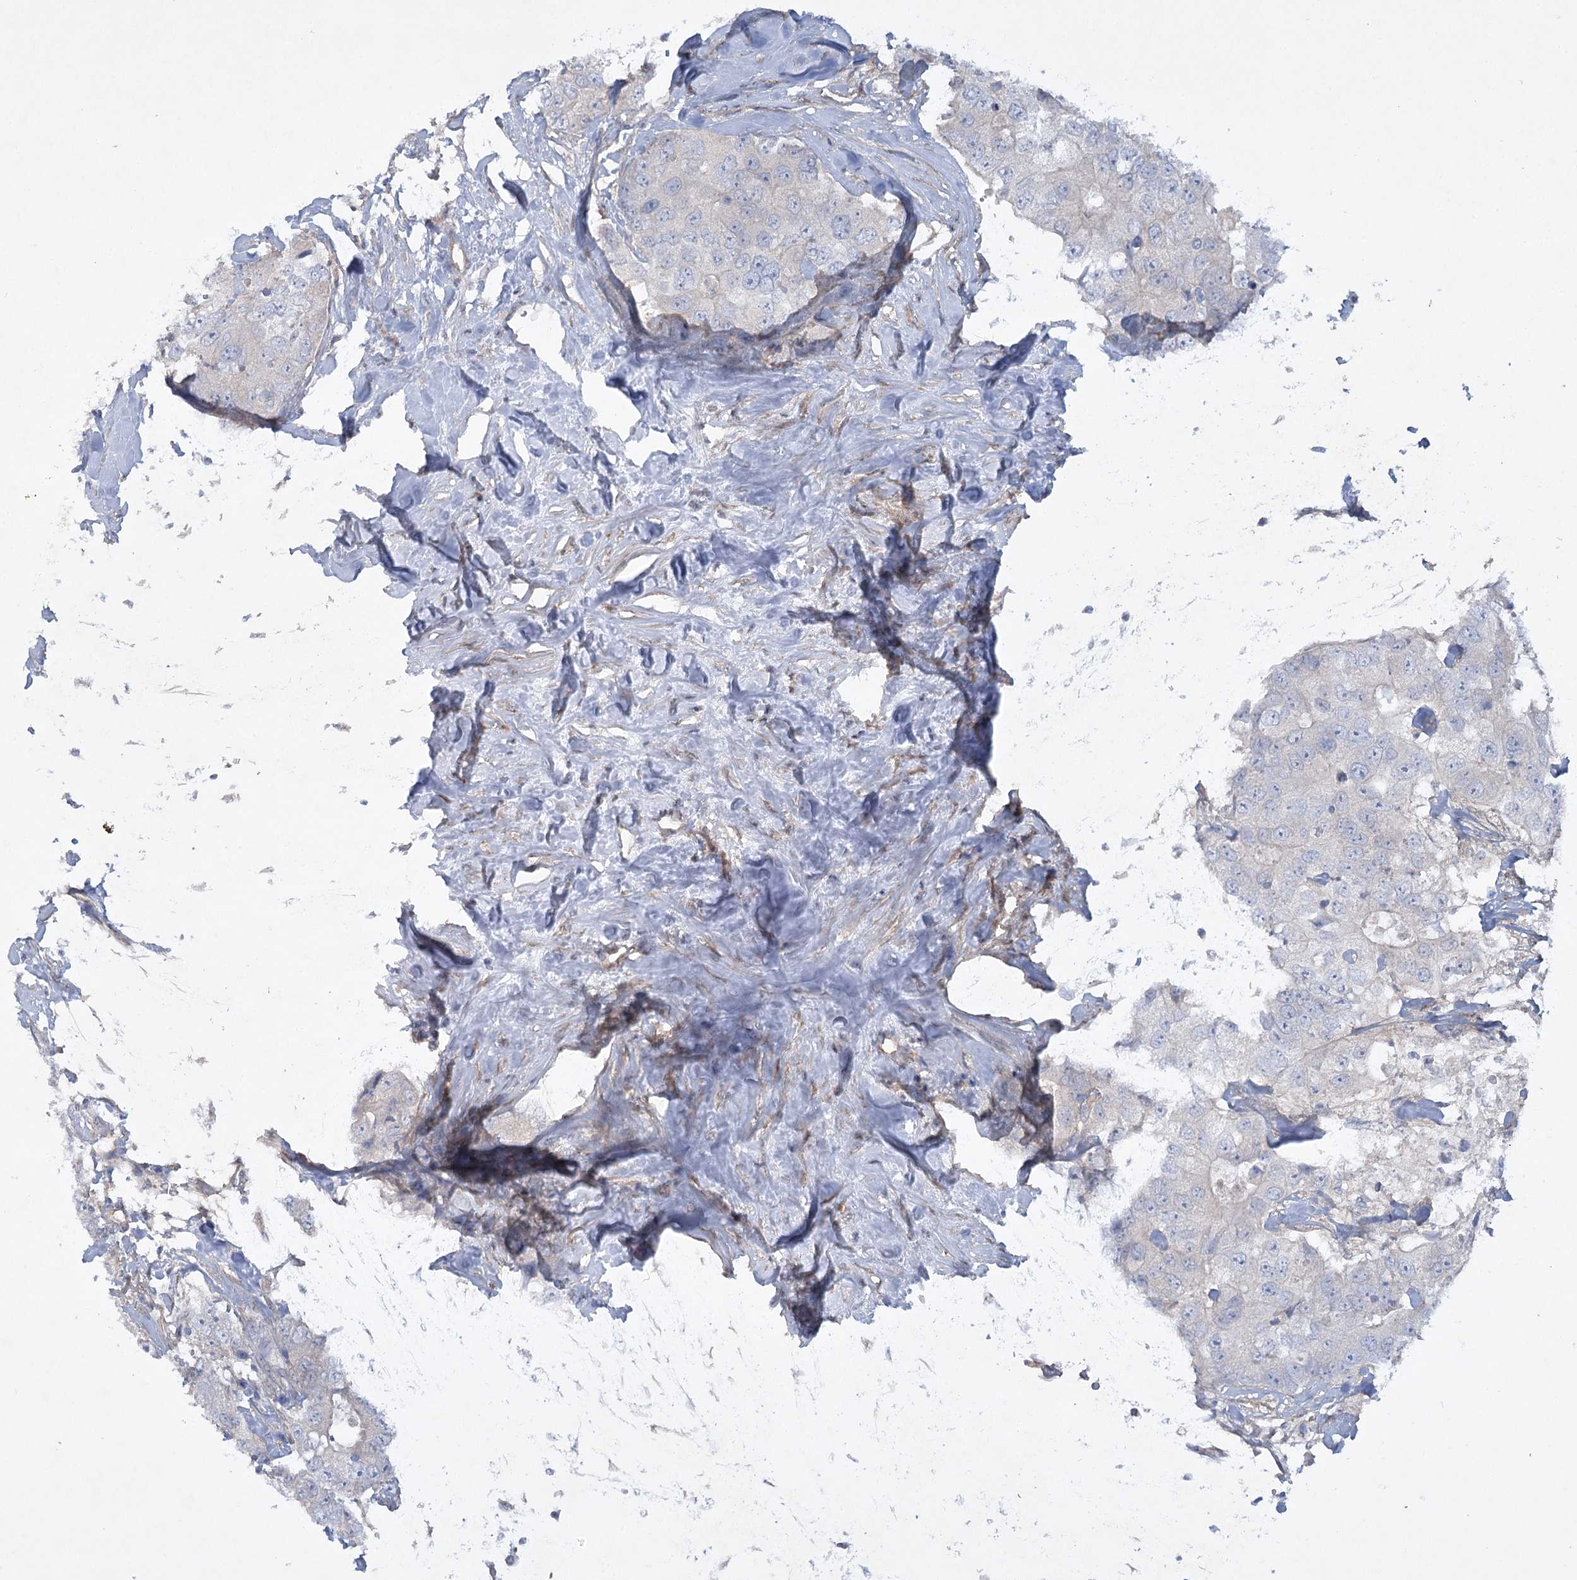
{"staining": {"intensity": "negative", "quantity": "none", "location": "none"}, "tissue": "breast cancer", "cell_type": "Tumor cells", "image_type": "cancer", "snomed": [{"axis": "morphology", "description": "Duct carcinoma"}, {"axis": "topography", "description": "Breast"}], "caption": "Tumor cells show no significant protein positivity in invasive ductal carcinoma (breast). (Immunohistochemistry, brightfield microscopy, high magnification).", "gene": "AAMDC", "patient": {"sex": "female", "age": 62}}